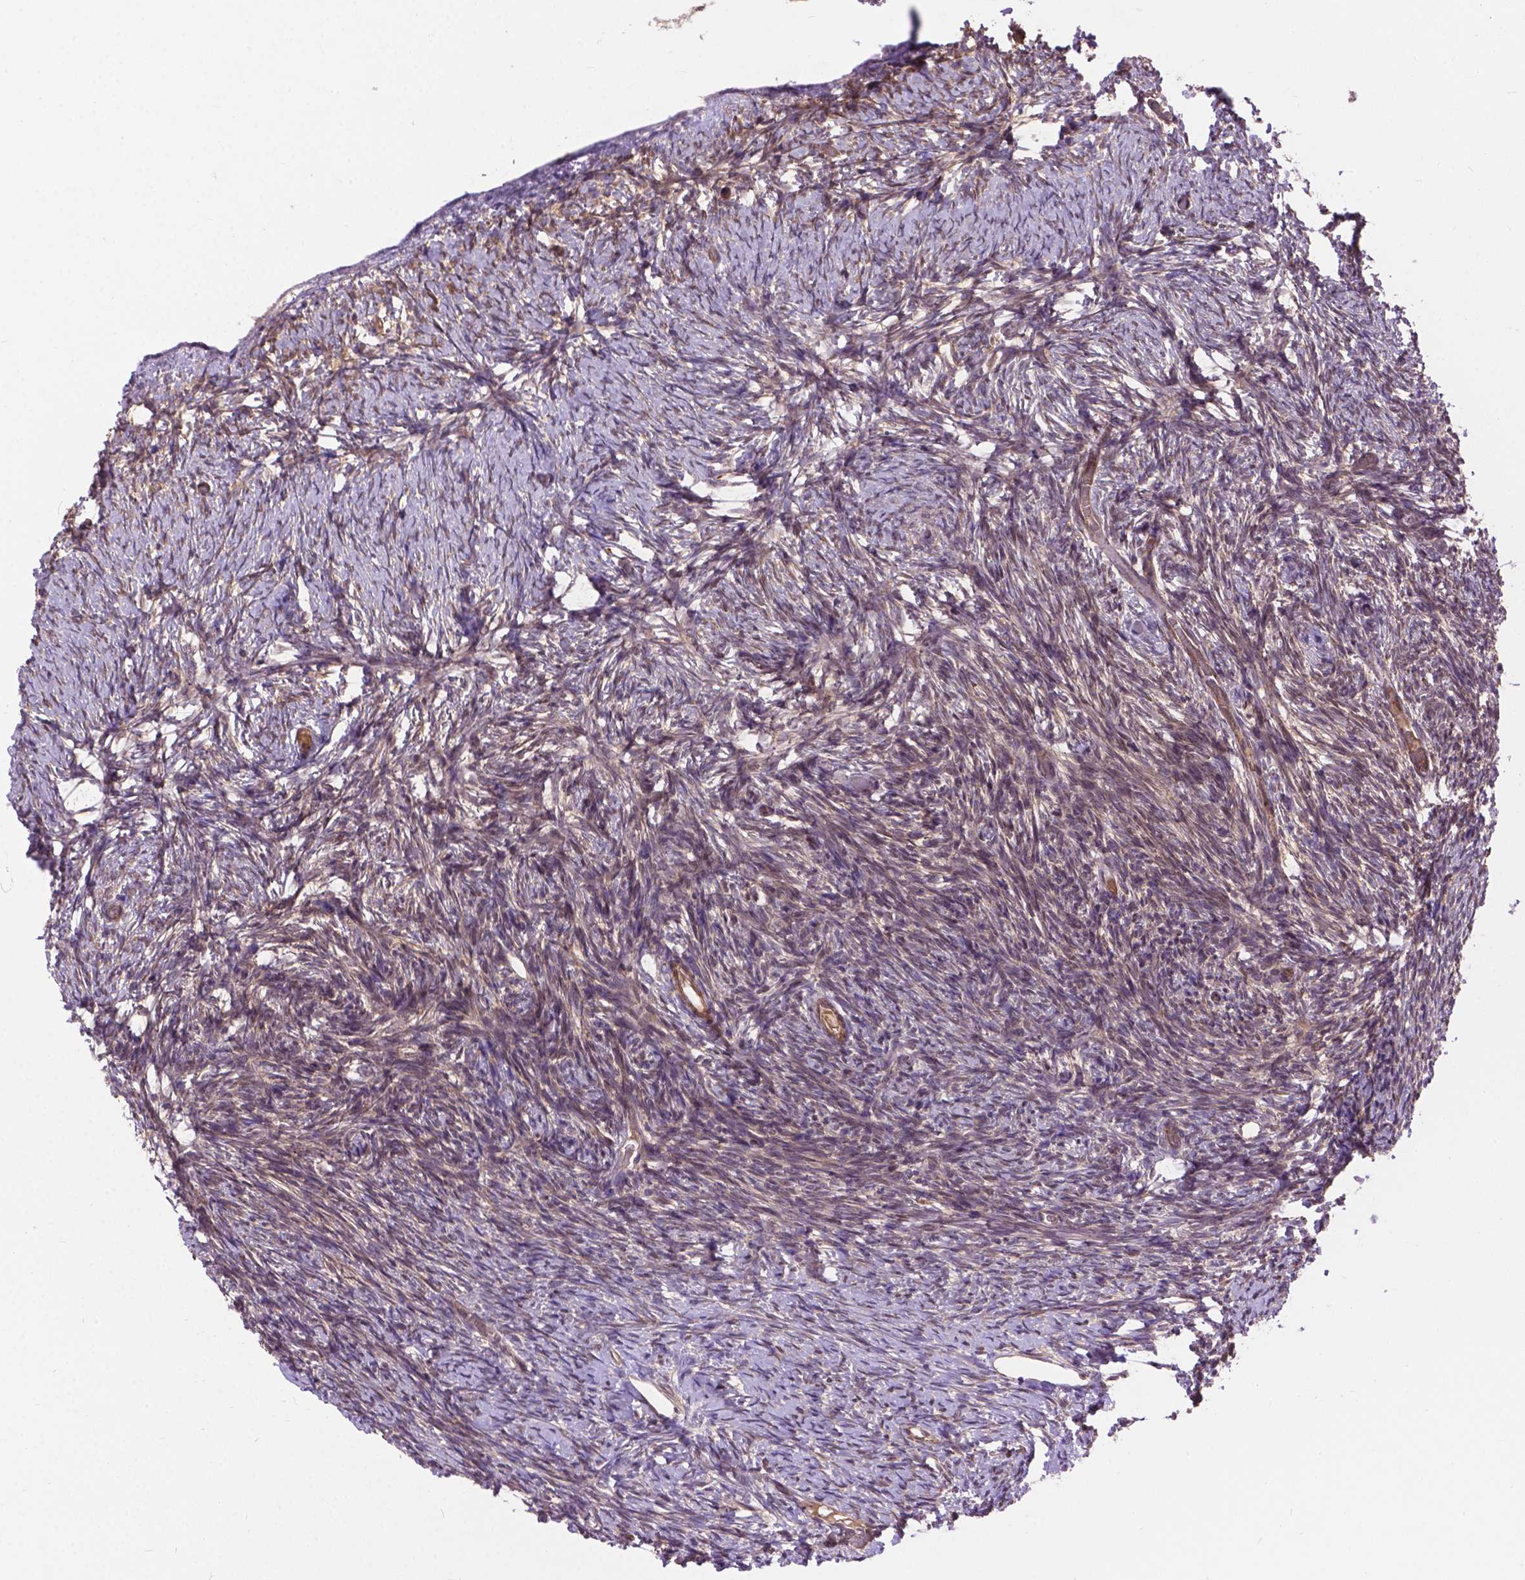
{"staining": {"intensity": "moderate", "quantity": "25%-75%", "location": "cytoplasmic/membranous"}, "tissue": "ovary", "cell_type": "Ovarian stroma cells", "image_type": "normal", "snomed": [{"axis": "morphology", "description": "Normal tissue, NOS"}, {"axis": "topography", "description": "Ovary"}], "caption": "This is a micrograph of immunohistochemistry (IHC) staining of normal ovary, which shows moderate positivity in the cytoplasmic/membranous of ovarian stroma cells.", "gene": "ZNF616", "patient": {"sex": "female", "age": 39}}